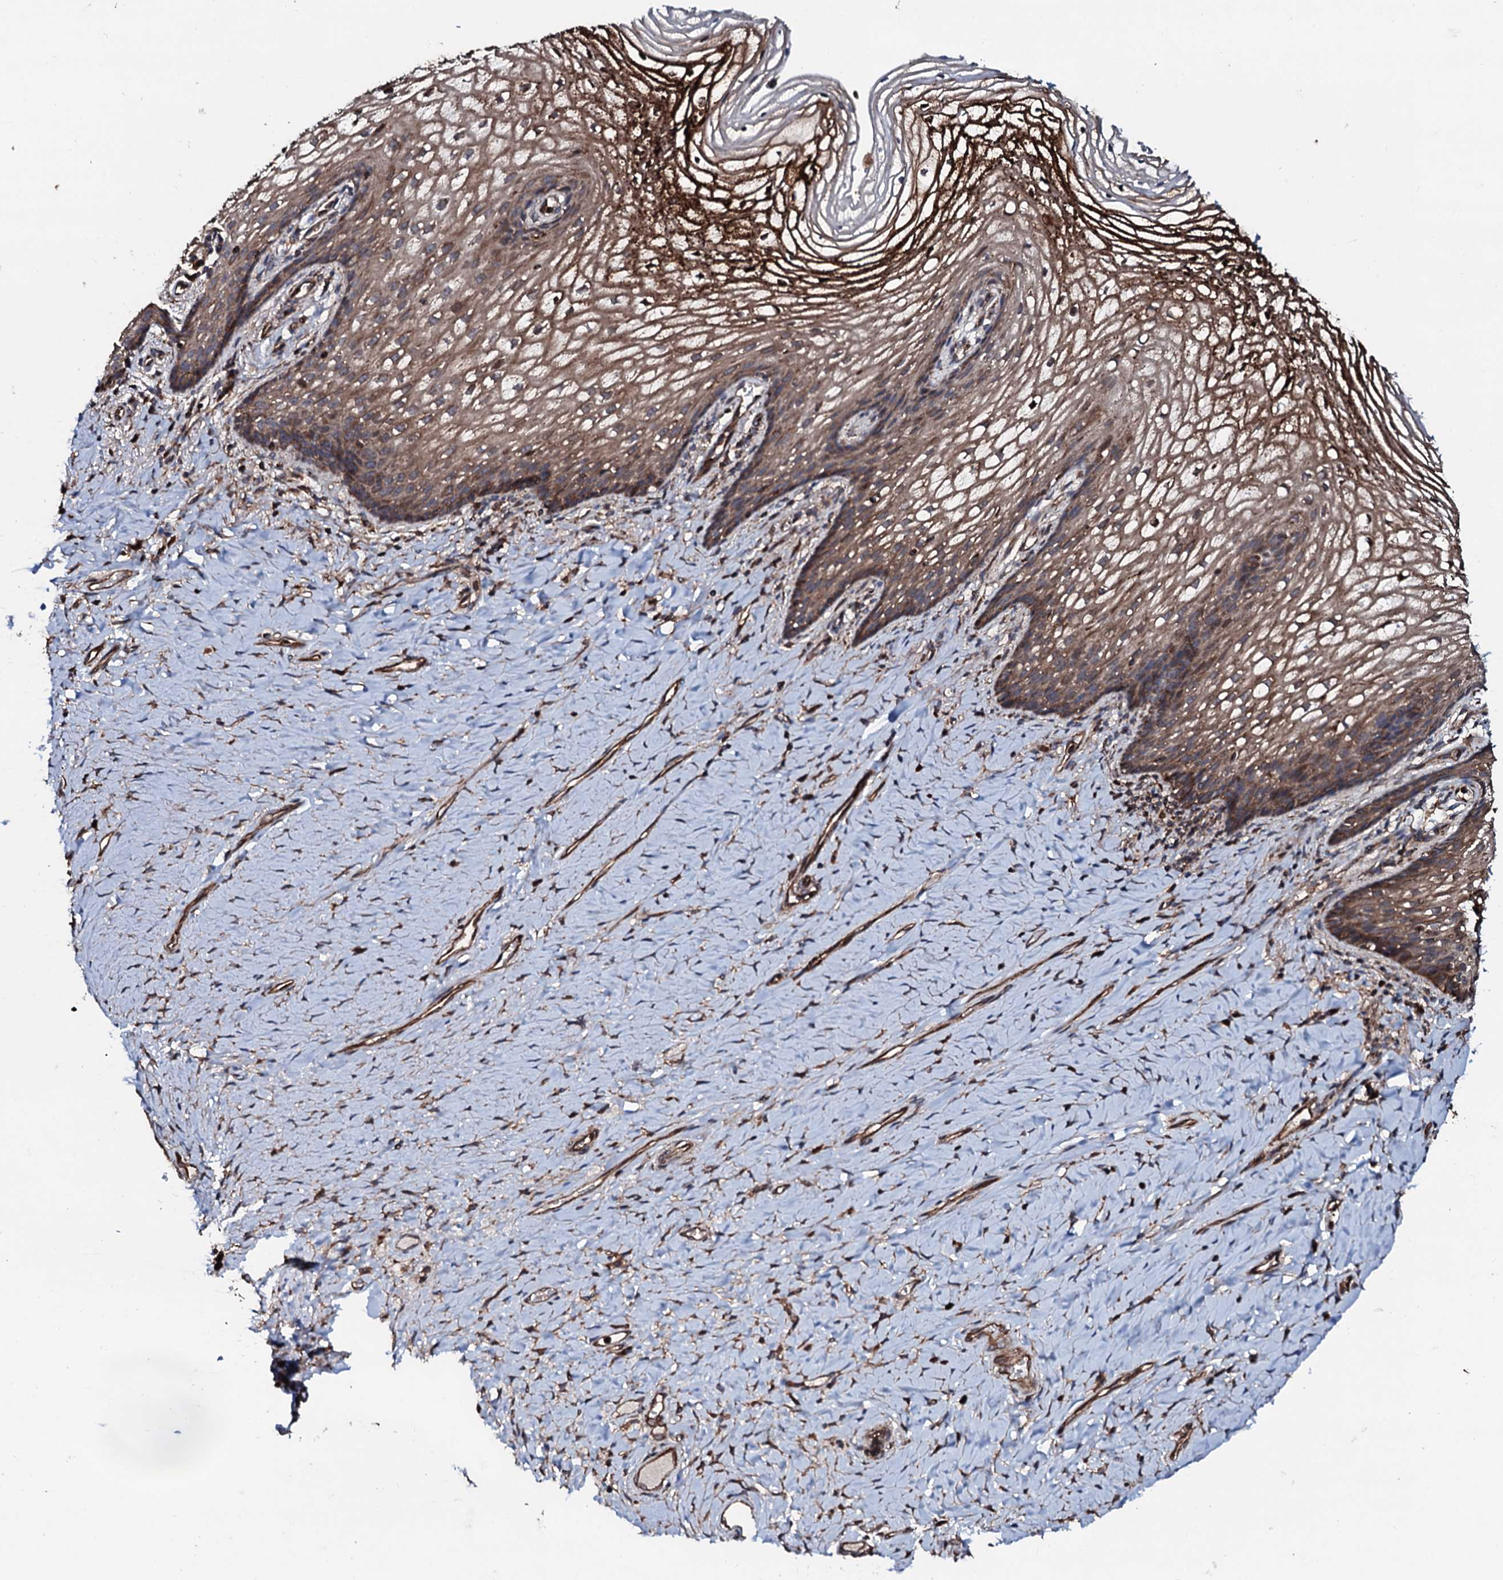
{"staining": {"intensity": "moderate", "quantity": ">75%", "location": "cytoplasmic/membranous"}, "tissue": "vagina", "cell_type": "Squamous epithelial cells", "image_type": "normal", "snomed": [{"axis": "morphology", "description": "Normal tissue, NOS"}, {"axis": "topography", "description": "Vagina"}], "caption": "Brown immunohistochemical staining in normal vagina exhibits moderate cytoplasmic/membranous expression in about >75% of squamous epithelial cells. The staining was performed using DAB, with brown indicating positive protein expression. Nuclei are stained blue with hematoxylin.", "gene": "ENSG00000256591", "patient": {"sex": "female", "age": 60}}